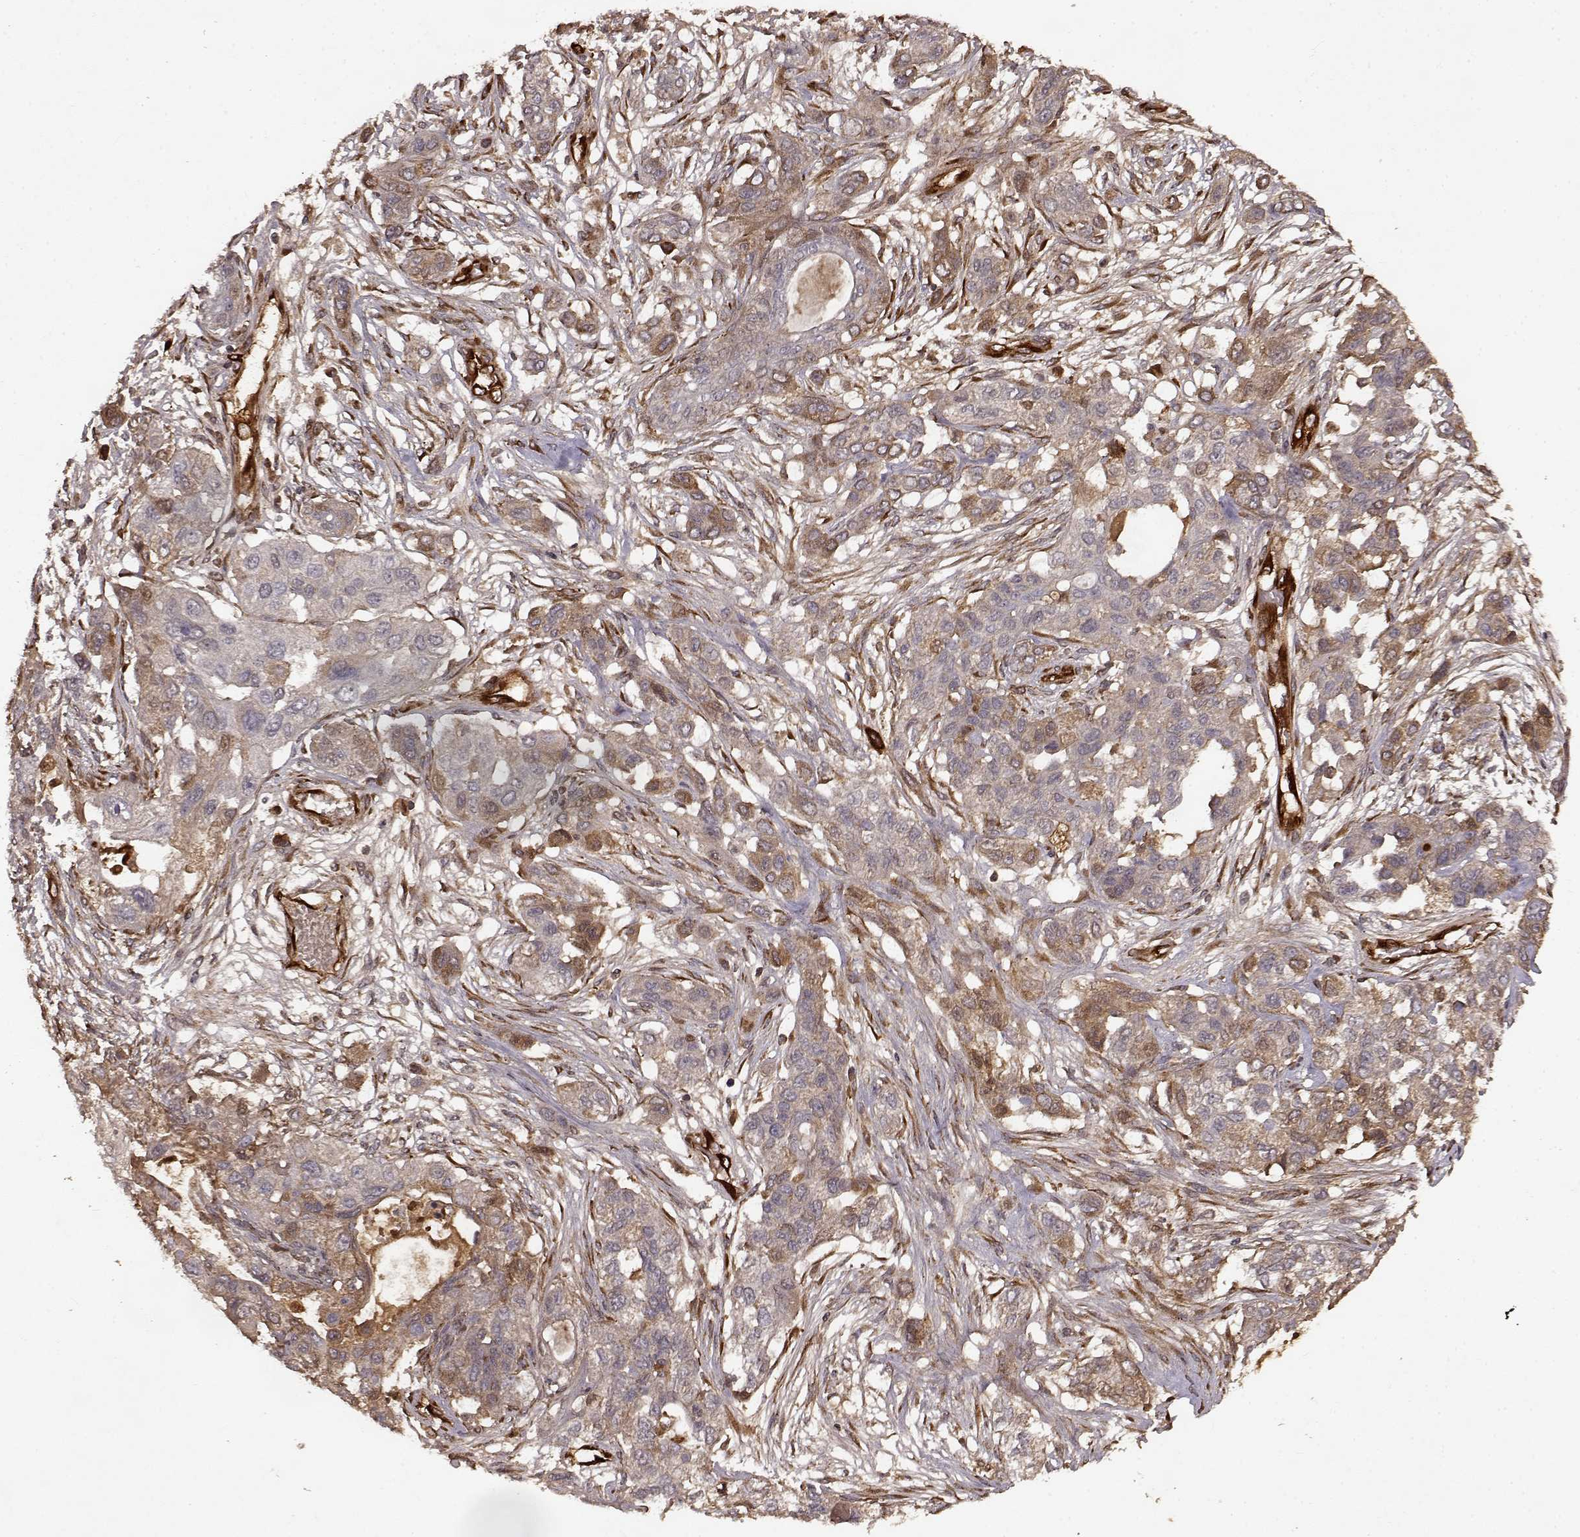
{"staining": {"intensity": "moderate", "quantity": "<25%", "location": "cytoplasmic/membranous"}, "tissue": "lung cancer", "cell_type": "Tumor cells", "image_type": "cancer", "snomed": [{"axis": "morphology", "description": "Squamous cell carcinoma, NOS"}, {"axis": "topography", "description": "Lung"}], "caption": "Lung cancer (squamous cell carcinoma) stained with DAB (3,3'-diaminobenzidine) IHC demonstrates low levels of moderate cytoplasmic/membranous positivity in approximately <25% of tumor cells.", "gene": "FSTL1", "patient": {"sex": "female", "age": 70}}